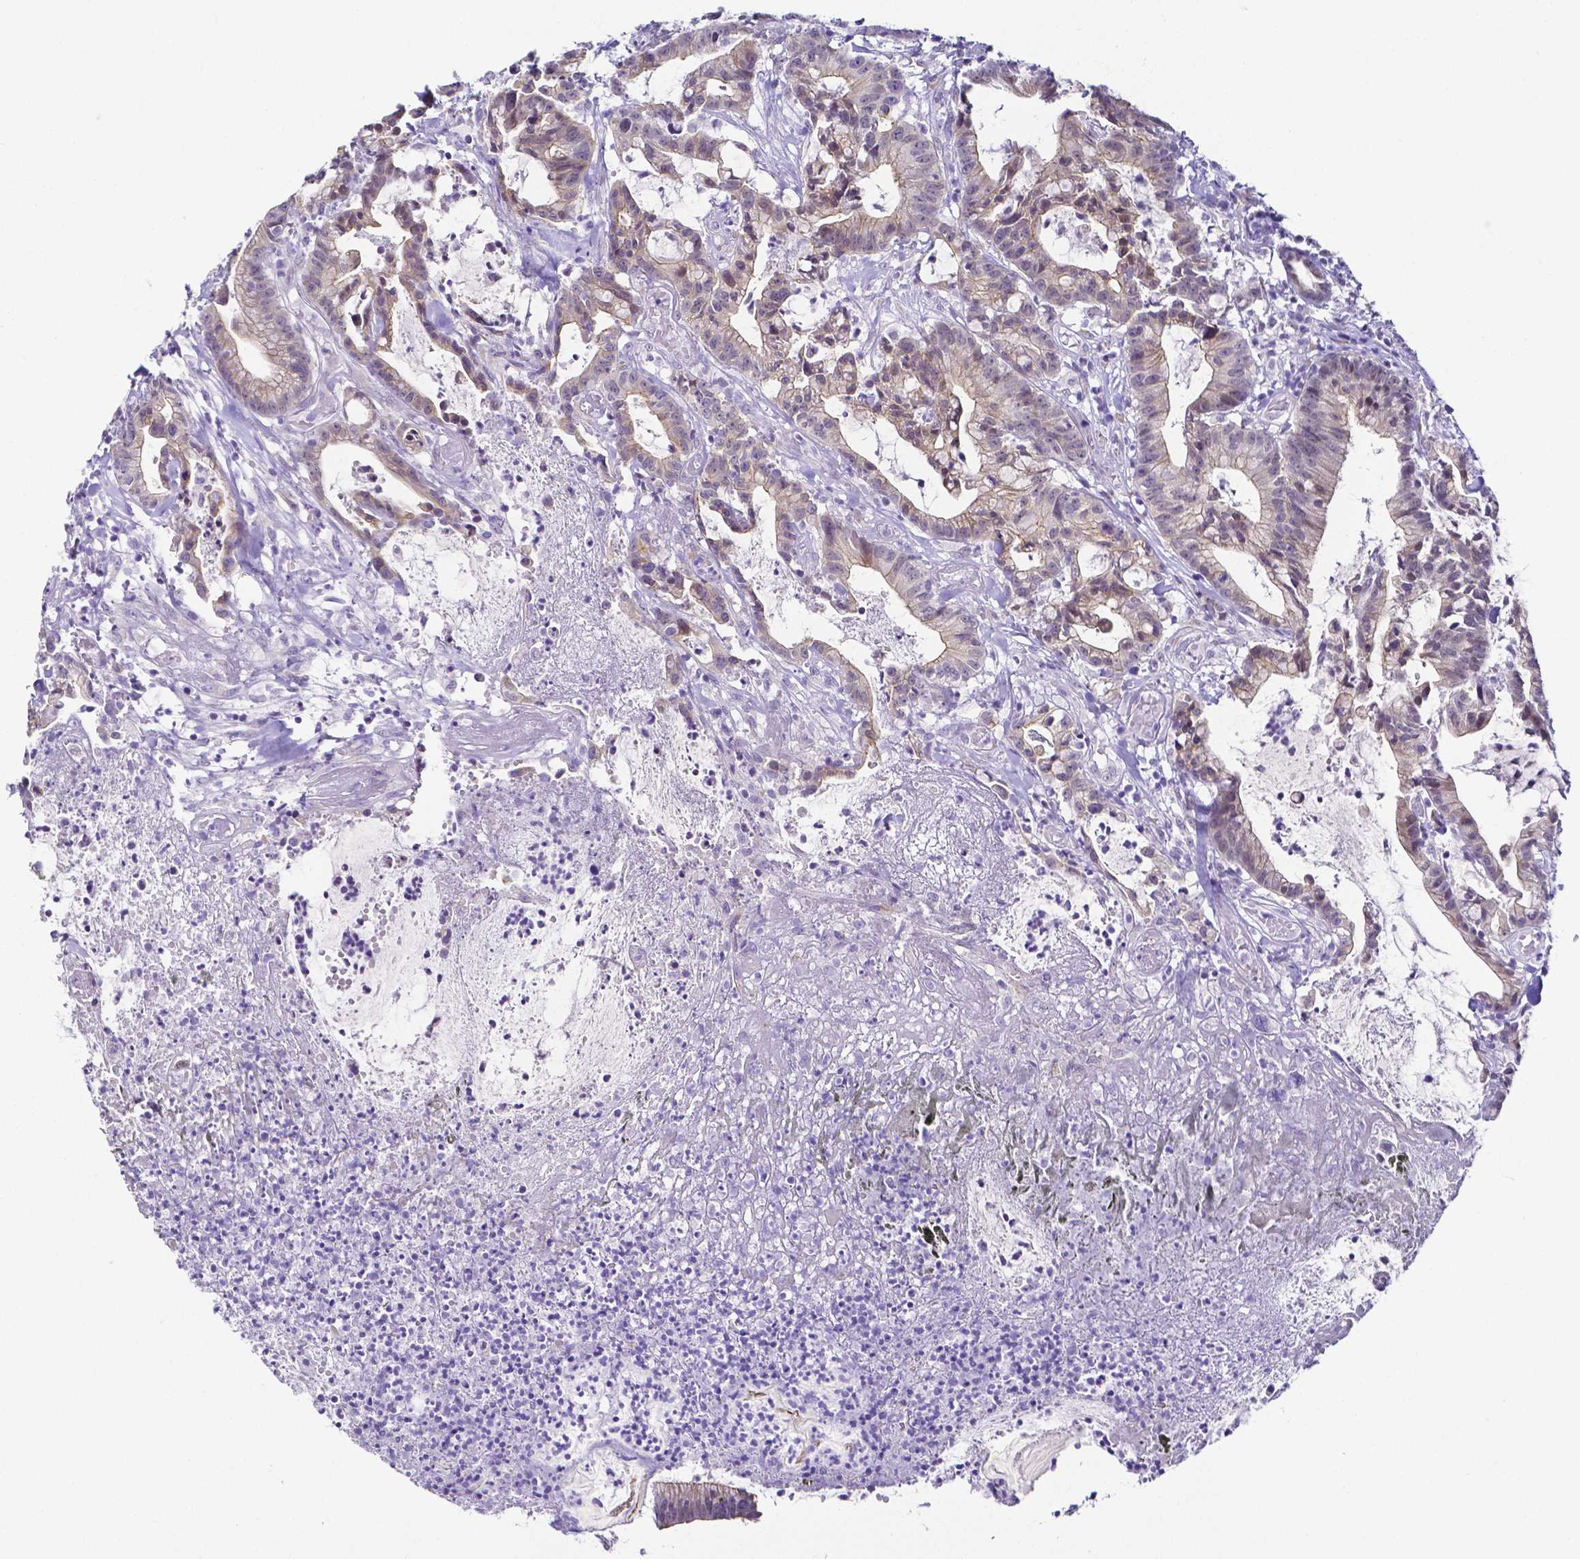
{"staining": {"intensity": "weak", "quantity": "<25%", "location": "cytoplasmic/membranous"}, "tissue": "colorectal cancer", "cell_type": "Tumor cells", "image_type": "cancer", "snomed": [{"axis": "morphology", "description": "Adenocarcinoma, NOS"}, {"axis": "topography", "description": "Colon"}], "caption": "This is an immunohistochemistry (IHC) photomicrograph of adenocarcinoma (colorectal). There is no staining in tumor cells.", "gene": "FAM83G", "patient": {"sex": "female", "age": 78}}